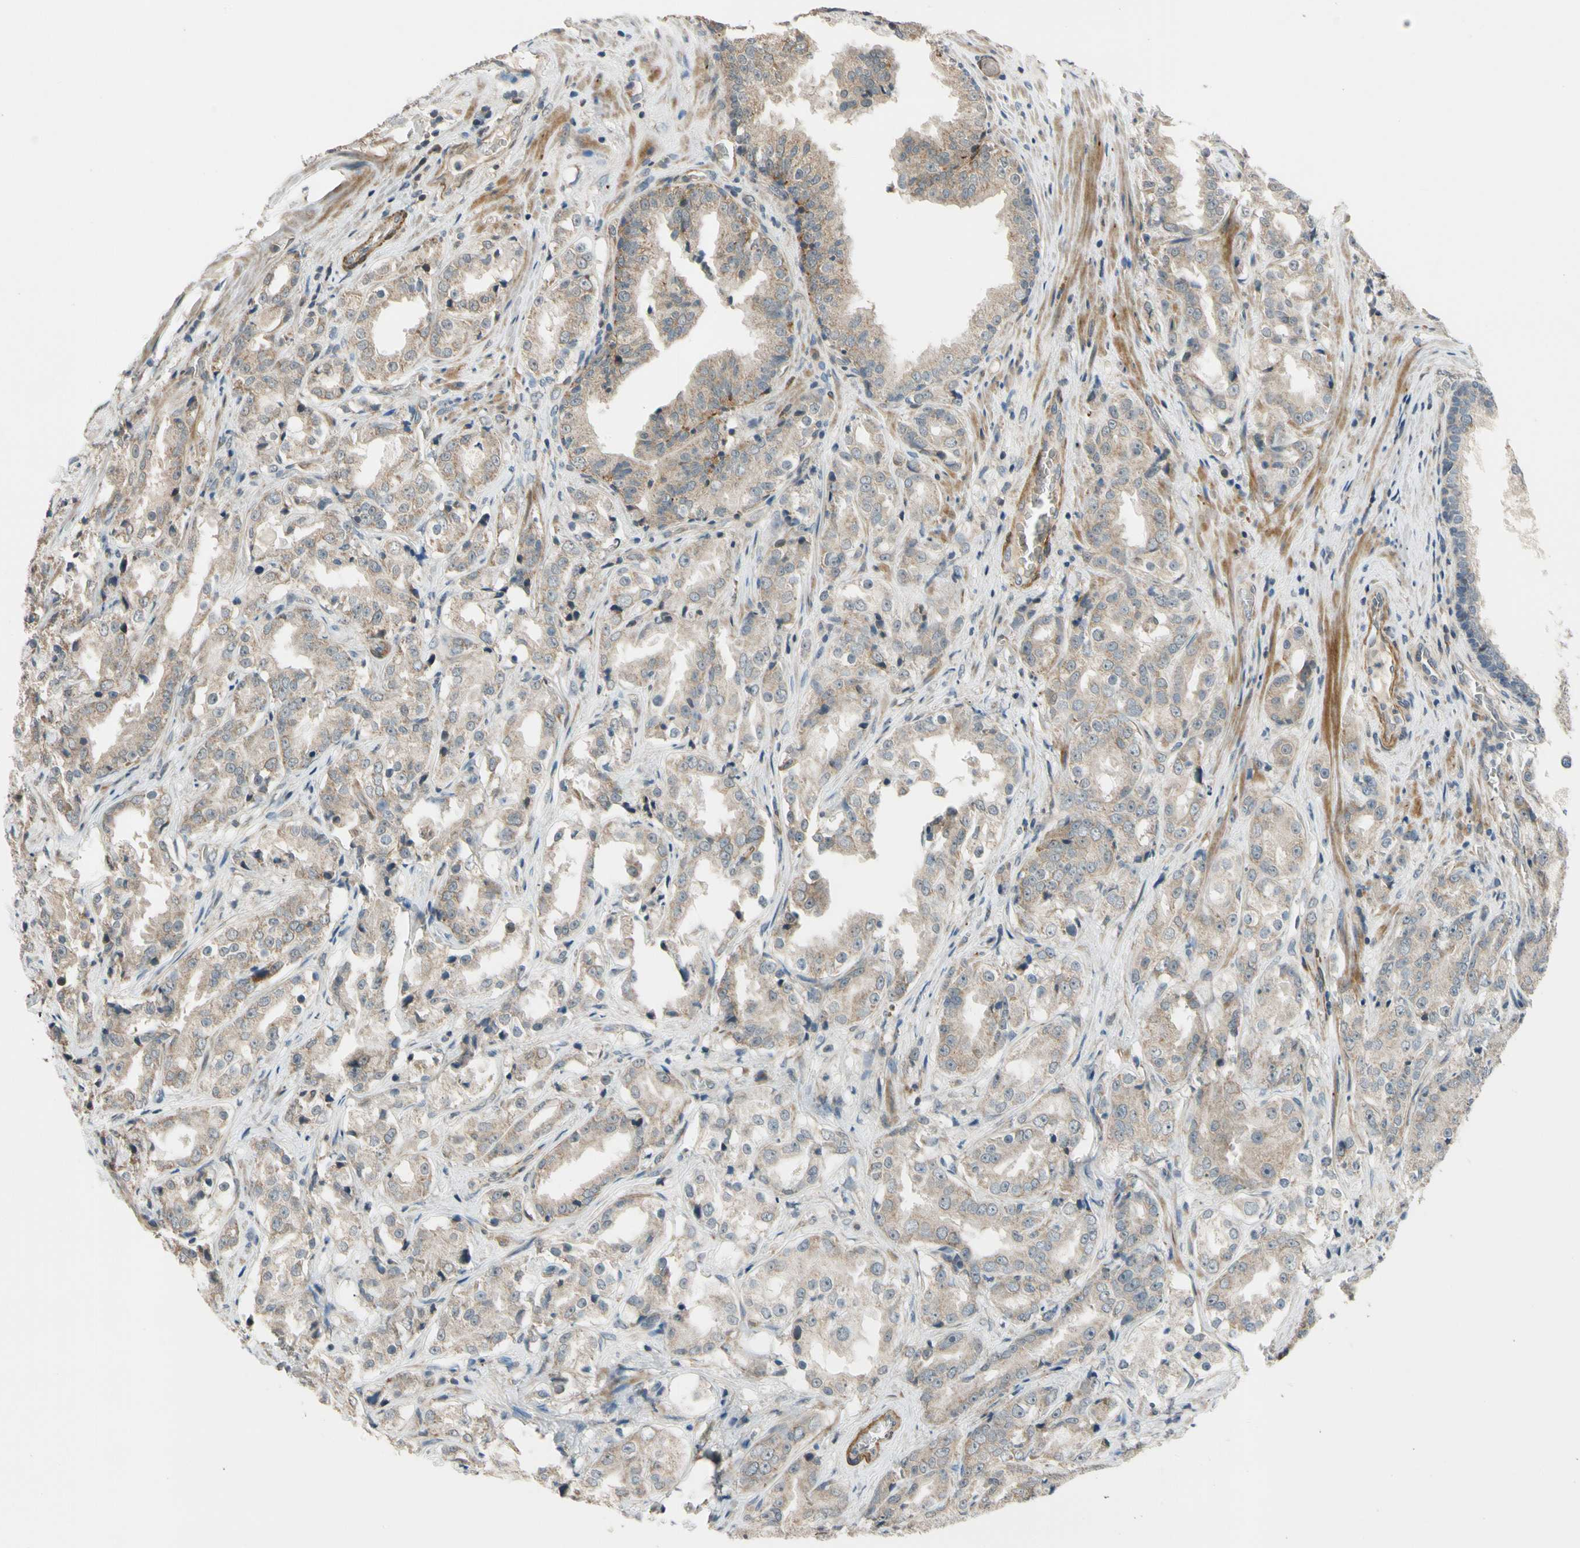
{"staining": {"intensity": "weak", "quantity": "25%-75%", "location": "cytoplasmic/membranous"}, "tissue": "prostate cancer", "cell_type": "Tumor cells", "image_type": "cancer", "snomed": [{"axis": "morphology", "description": "Adenocarcinoma, High grade"}, {"axis": "topography", "description": "Prostate"}], "caption": "Immunohistochemical staining of prostate high-grade adenocarcinoma displays weak cytoplasmic/membranous protein expression in about 25%-75% of tumor cells. (DAB (3,3'-diaminobenzidine) = brown stain, brightfield microscopy at high magnification).", "gene": "MST1R", "patient": {"sex": "male", "age": 73}}